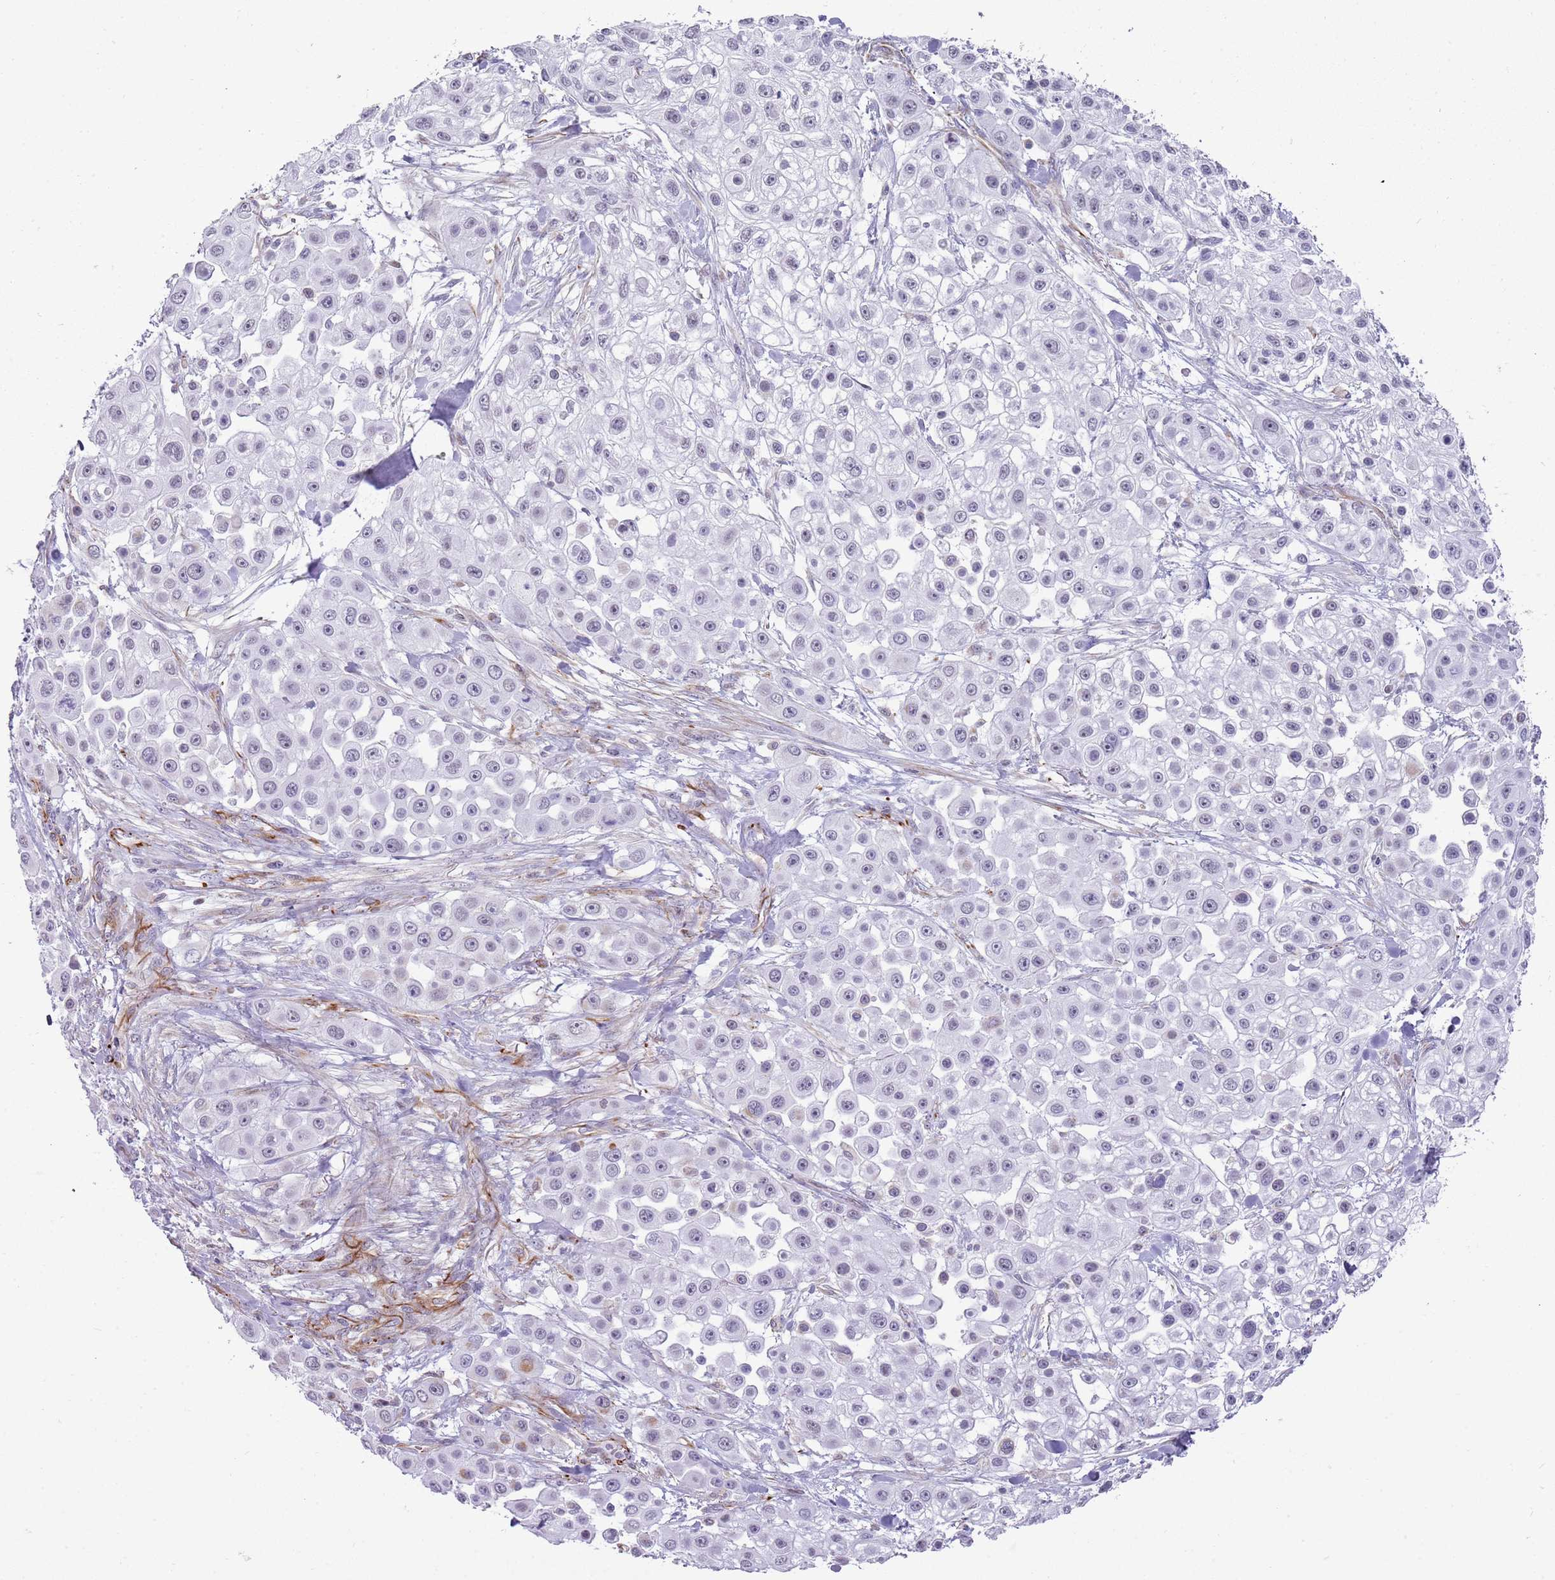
{"staining": {"intensity": "negative", "quantity": "none", "location": "none"}, "tissue": "skin cancer", "cell_type": "Tumor cells", "image_type": "cancer", "snomed": [{"axis": "morphology", "description": "Squamous cell carcinoma, NOS"}, {"axis": "topography", "description": "Skin"}], "caption": "Immunohistochemistry photomicrograph of neoplastic tissue: human skin cancer (squamous cell carcinoma) stained with DAB reveals no significant protein expression in tumor cells. The staining is performed using DAB brown chromogen with nuclei counter-stained in using hematoxylin.", "gene": "NBPF3", "patient": {"sex": "male", "age": 67}}